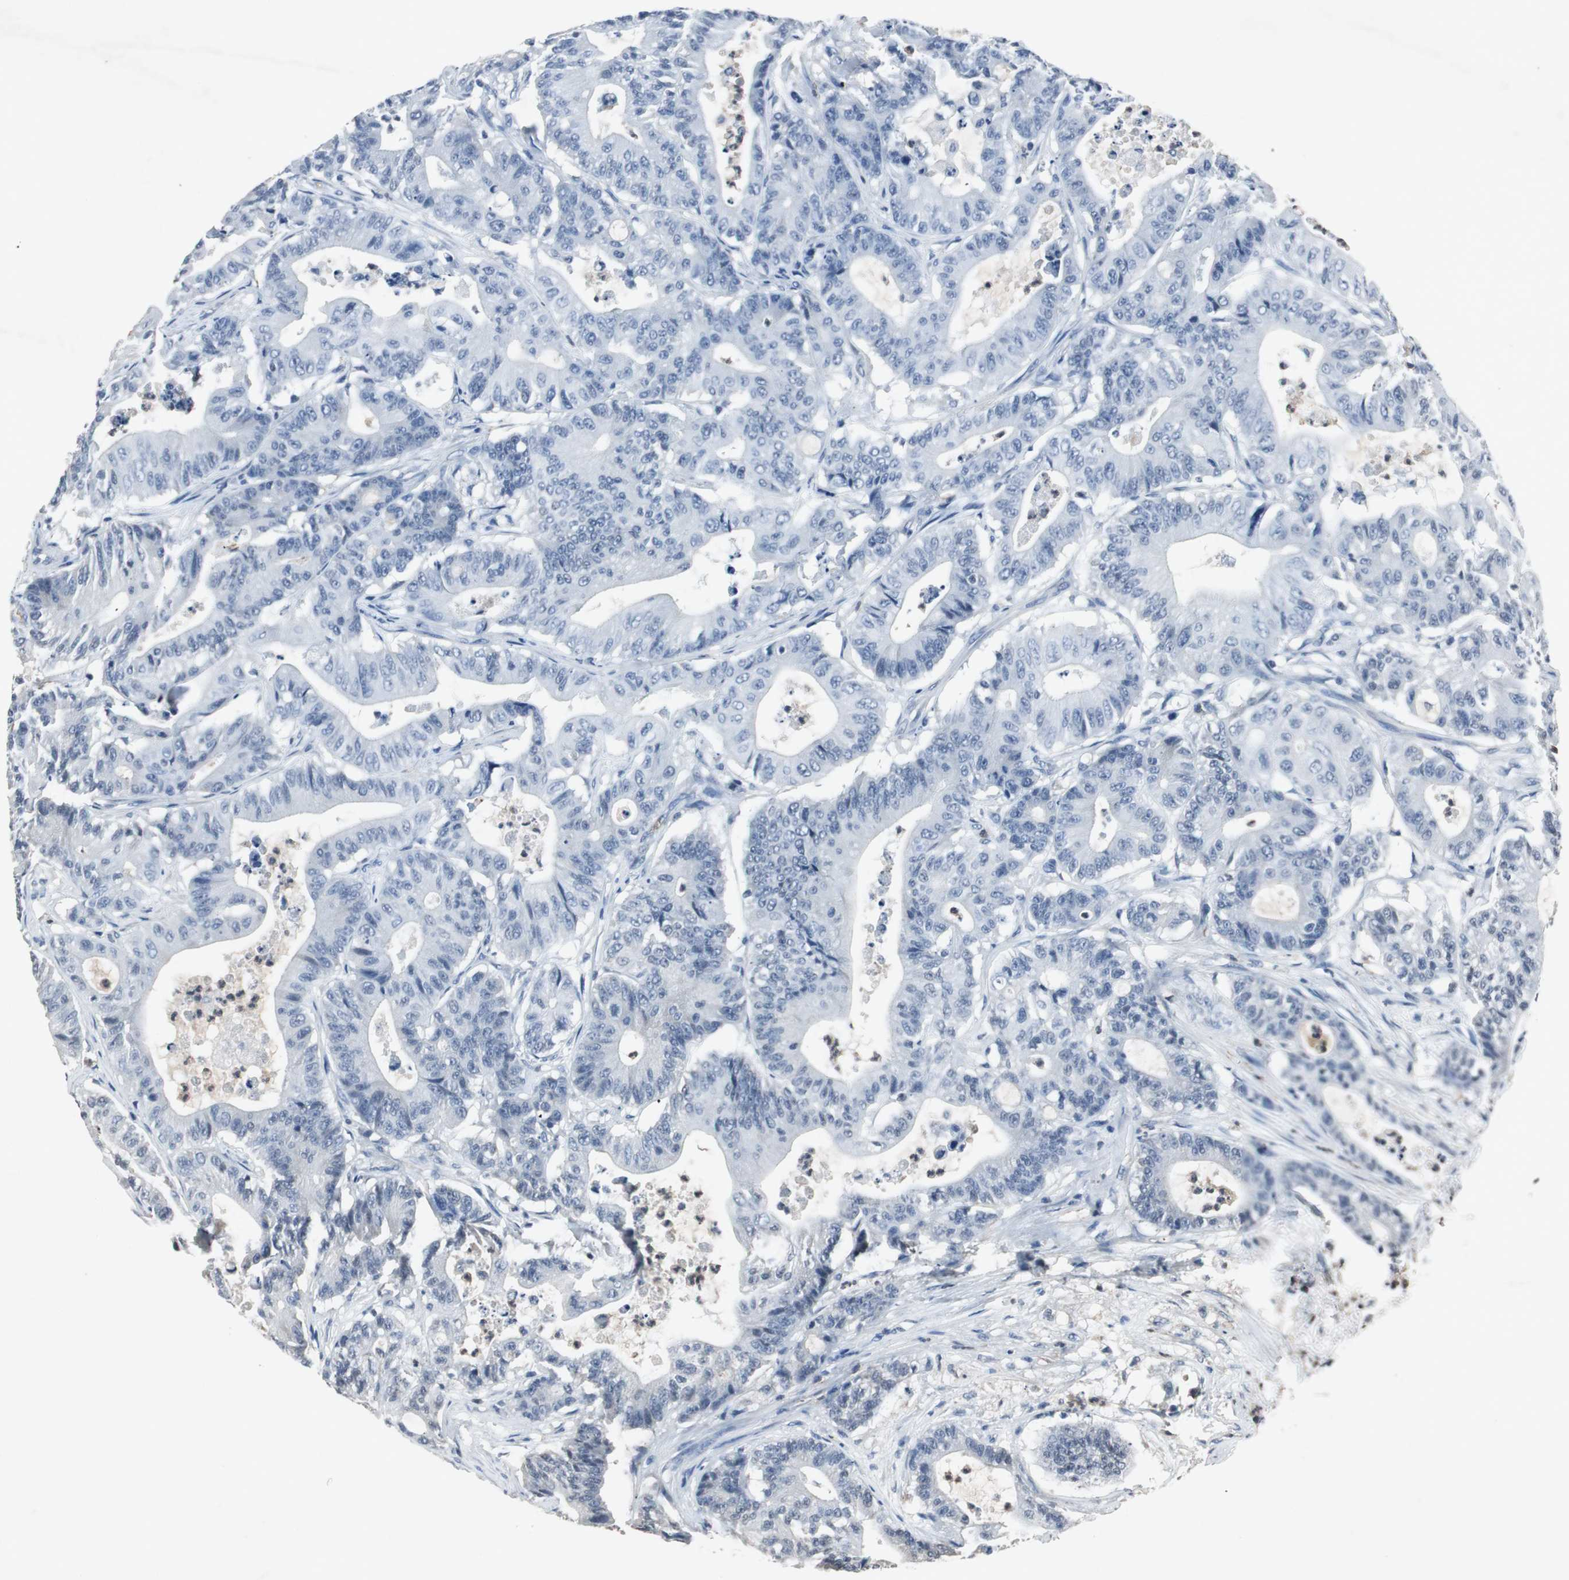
{"staining": {"intensity": "negative", "quantity": "none", "location": "none"}, "tissue": "colorectal cancer", "cell_type": "Tumor cells", "image_type": "cancer", "snomed": [{"axis": "morphology", "description": "Adenocarcinoma, NOS"}, {"axis": "topography", "description": "Colon"}], "caption": "Tumor cells are negative for brown protein staining in colorectal adenocarcinoma. The staining was performed using DAB (3,3'-diaminobenzidine) to visualize the protein expression in brown, while the nuclei were stained in blue with hematoxylin (Magnification: 20x).", "gene": "ADNP2", "patient": {"sex": "female", "age": 84}}